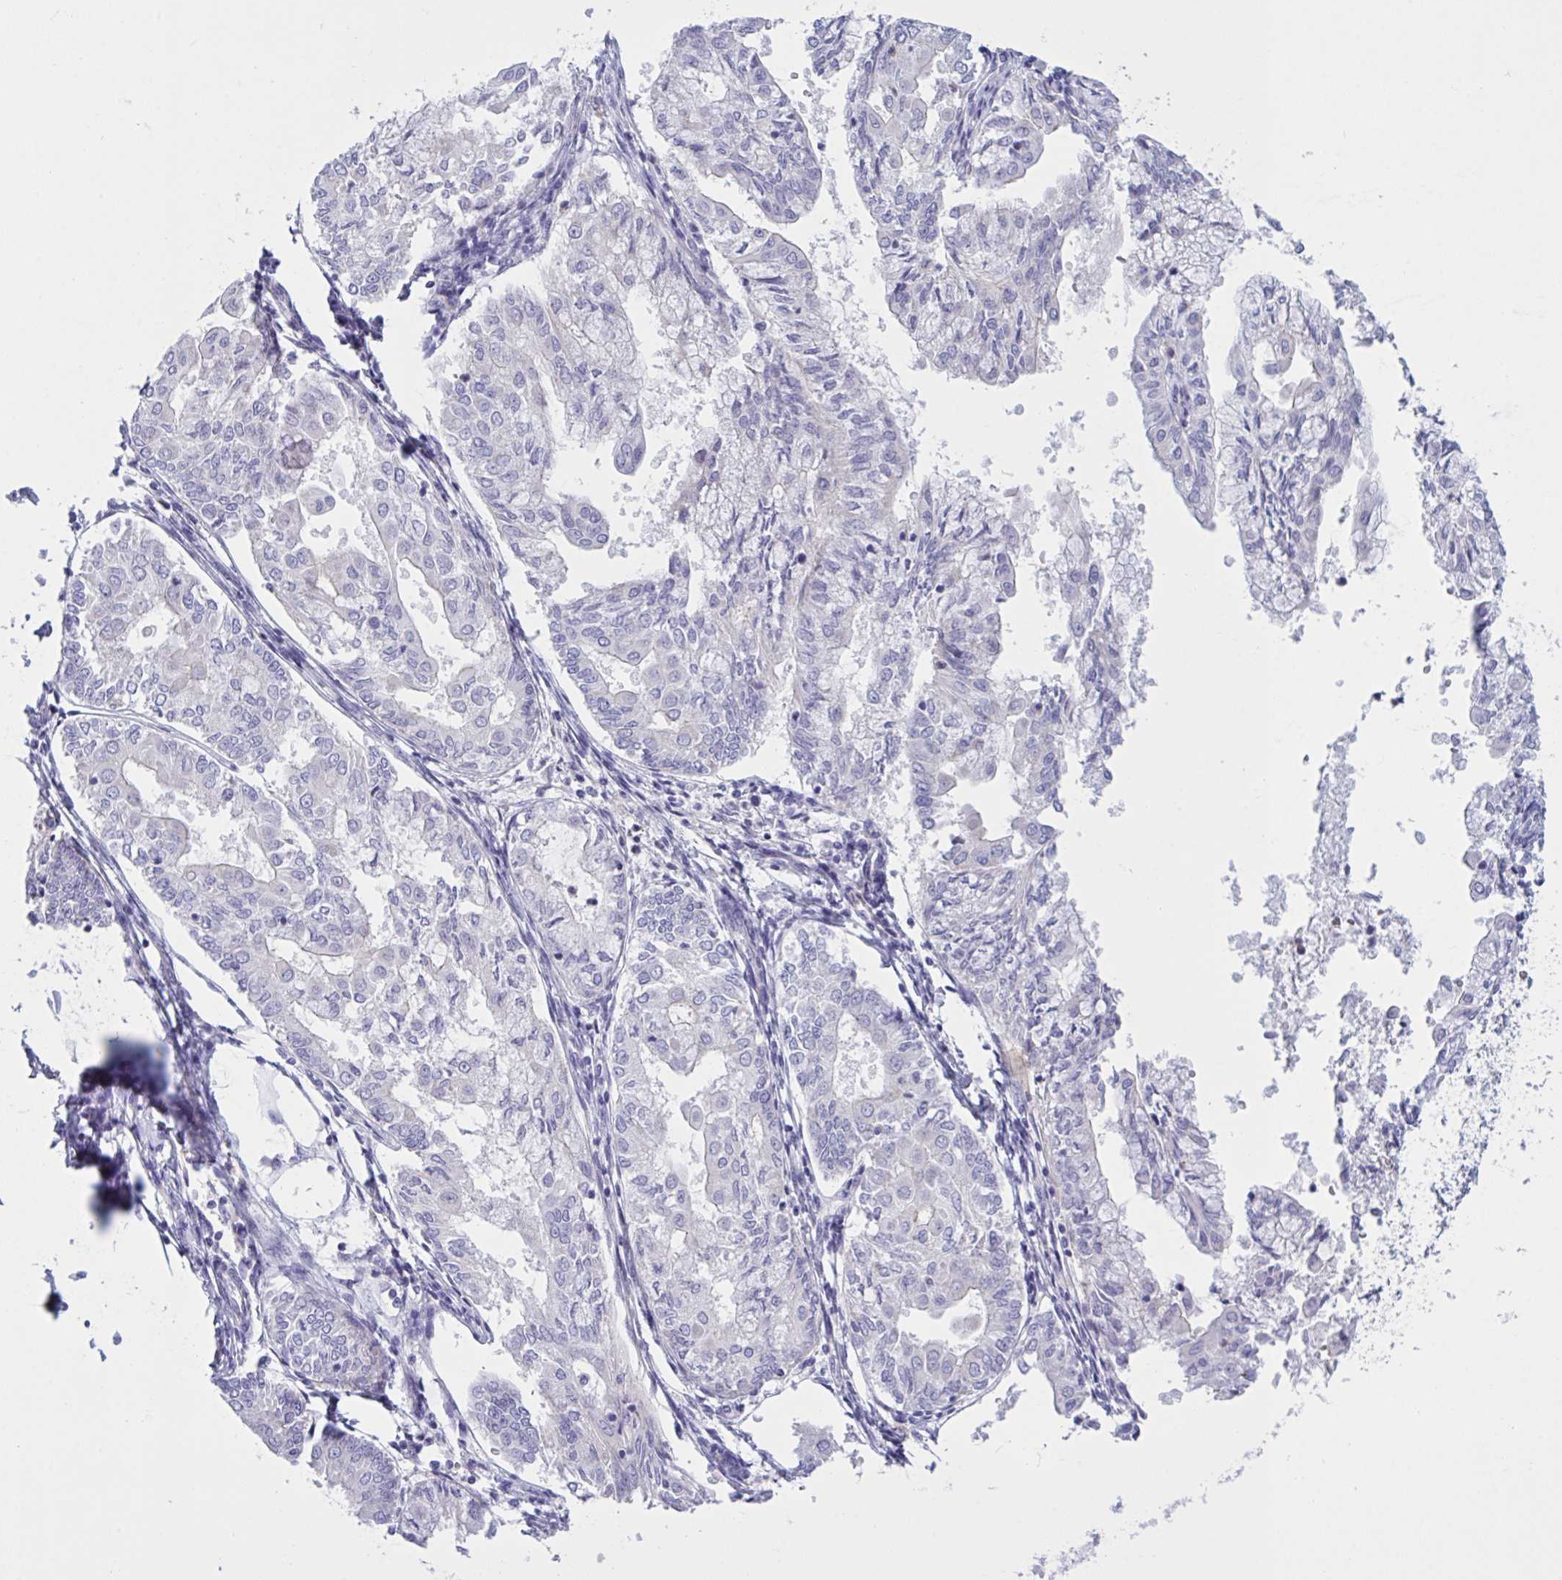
{"staining": {"intensity": "negative", "quantity": "none", "location": "none"}, "tissue": "endometrial cancer", "cell_type": "Tumor cells", "image_type": "cancer", "snomed": [{"axis": "morphology", "description": "Adenocarcinoma, NOS"}, {"axis": "topography", "description": "Endometrium"}], "caption": "High power microscopy micrograph of an immunohistochemistry (IHC) photomicrograph of endometrial adenocarcinoma, revealing no significant positivity in tumor cells.", "gene": "OXLD1", "patient": {"sex": "female", "age": 68}}